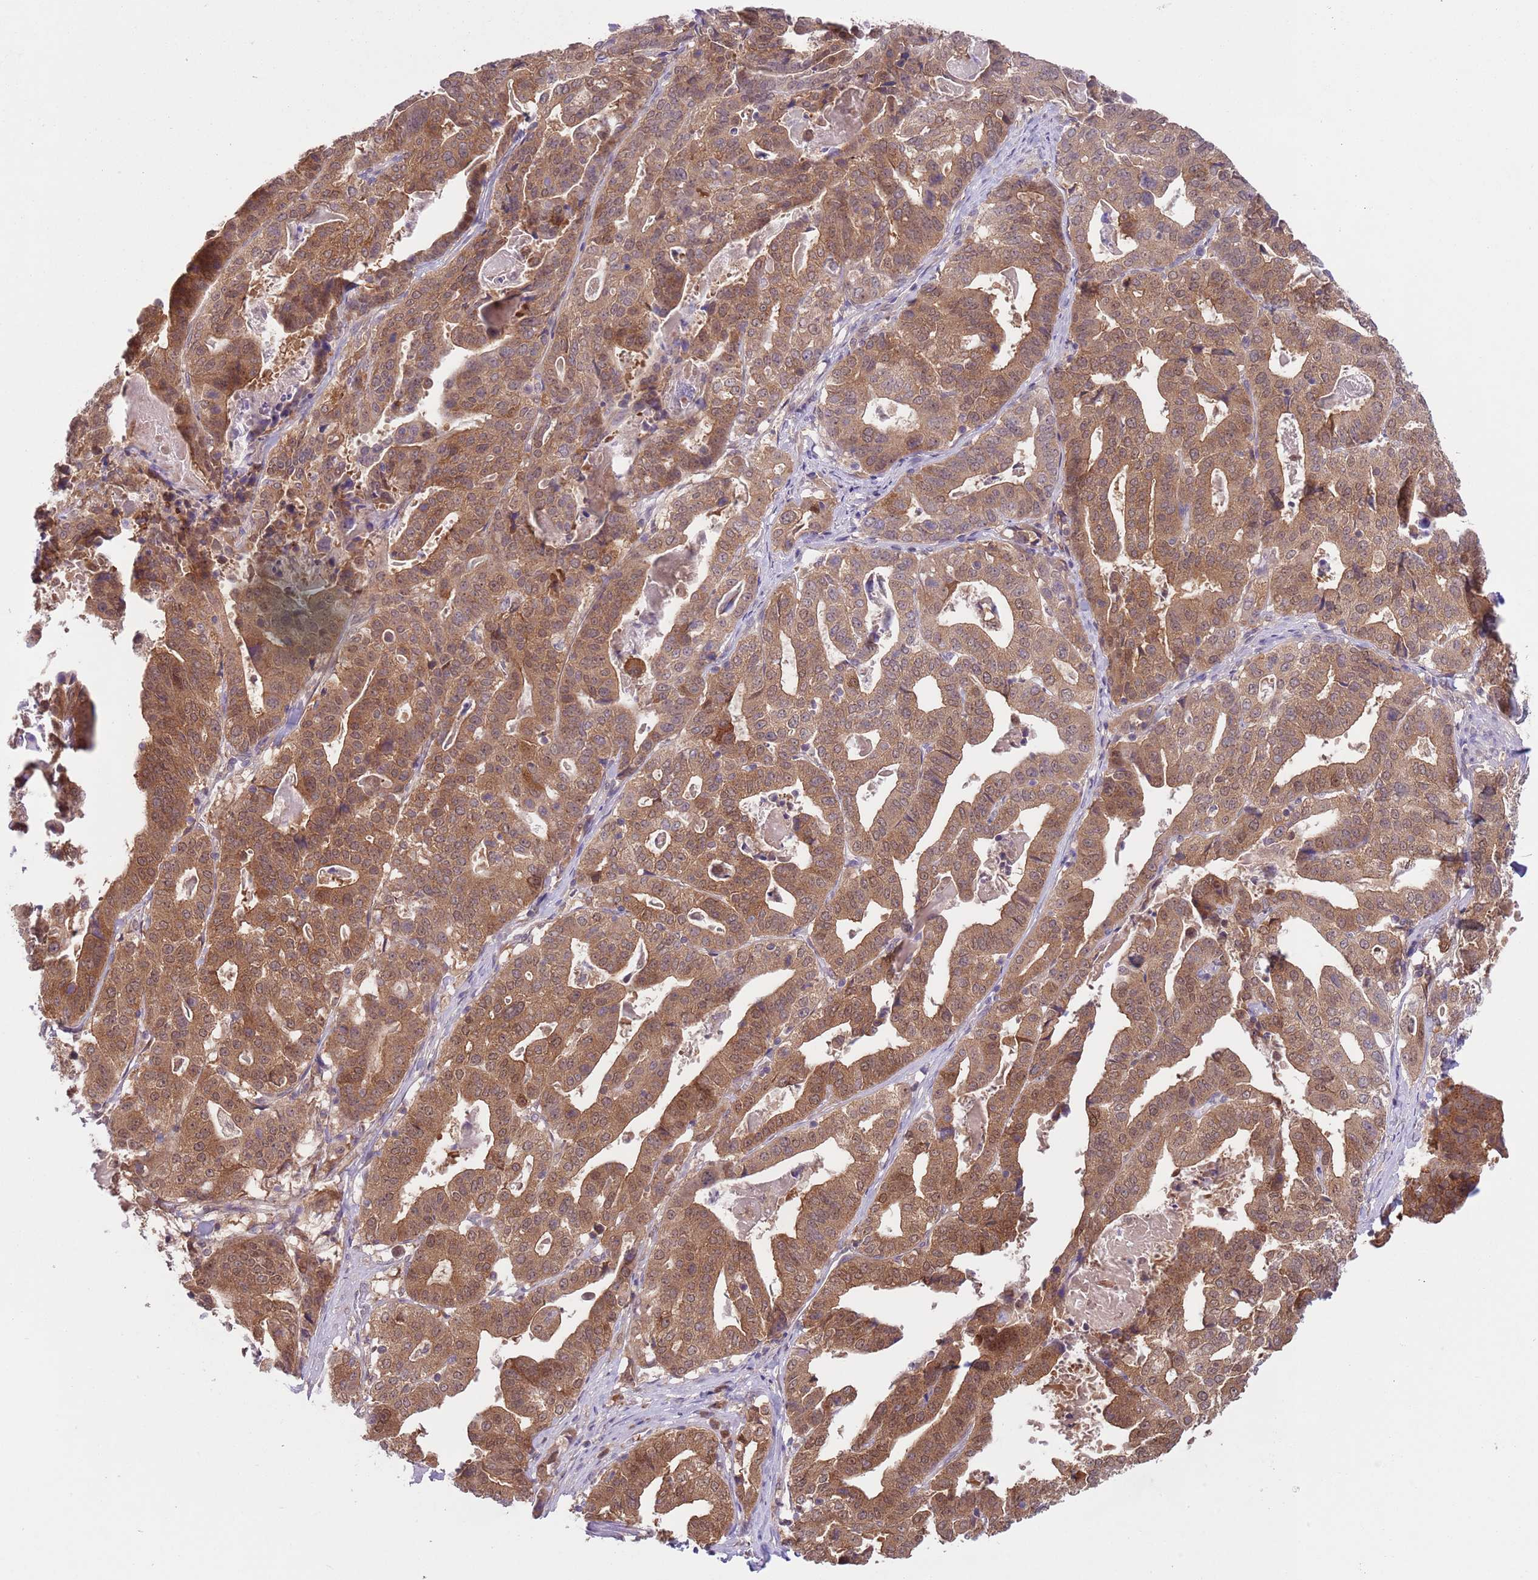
{"staining": {"intensity": "moderate", "quantity": ">75%", "location": "cytoplasmic/membranous"}, "tissue": "stomach cancer", "cell_type": "Tumor cells", "image_type": "cancer", "snomed": [{"axis": "morphology", "description": "Adenocarcinoma, NOS"}, {"axis": "topography", "description": "Stomach"}], "caption": "Stomach cancer stained for a protein reveals moderate cytoplasmic/membranous positivity in tumor cells.", "gene": "COPE", "patient": {"sex": "male", "age": 48}}